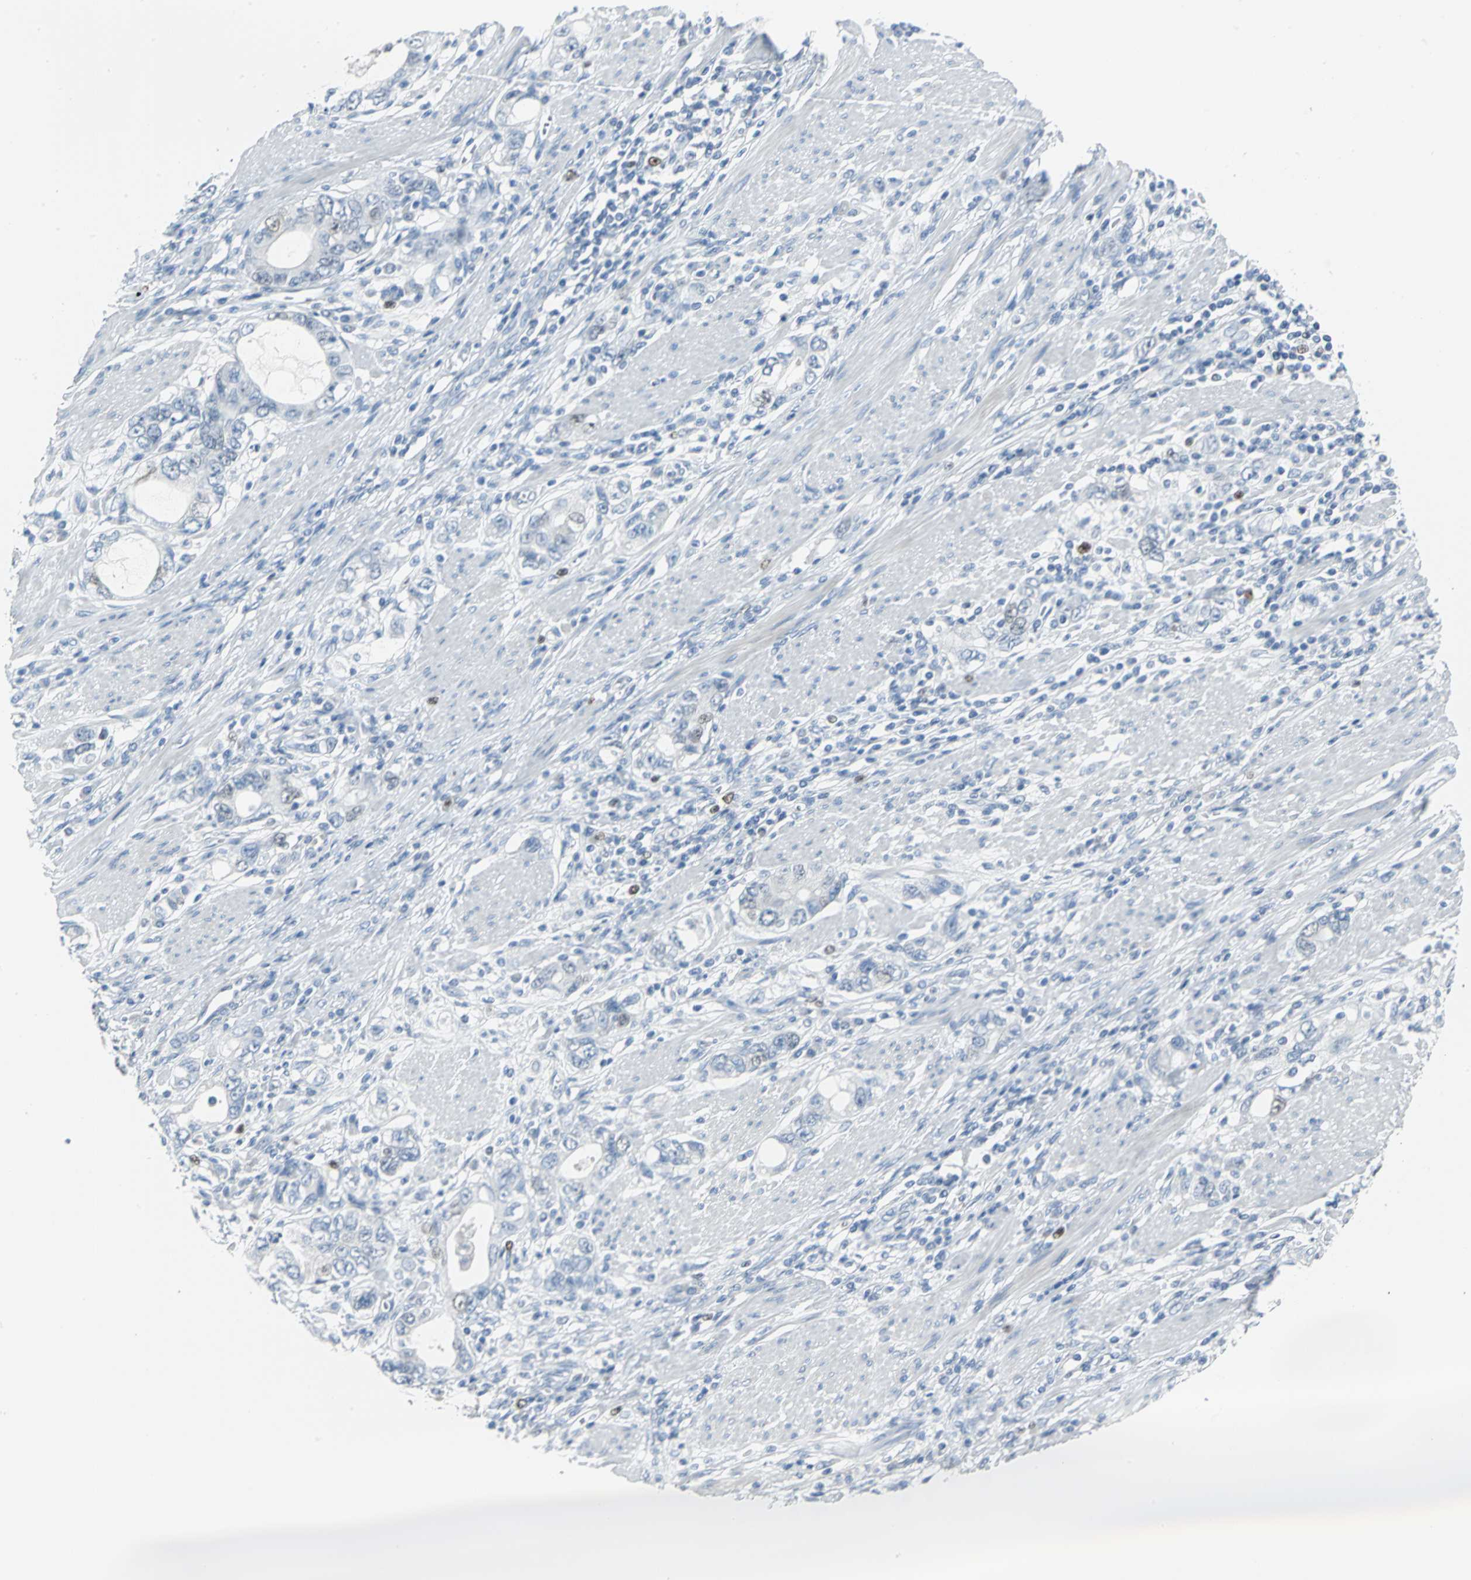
{"staining": {"intensity": "negative", "quantity": "none", "location": "none"}, "tissue": "stomach cancer", "cell_type": "Tumor cells", "image_type": "cancer", "snomed": [{"axis": "morphology", "description": "Adenocarcinoma, NOS"}, {"axis": "topography", "description": "Stomach, lower"}], "caption": "IHC of human stomach adenocarcinoma exhibits no positivity in tumor cells.", "gene": "MCM3", "patient": {"sex": "female", "age": 93}}